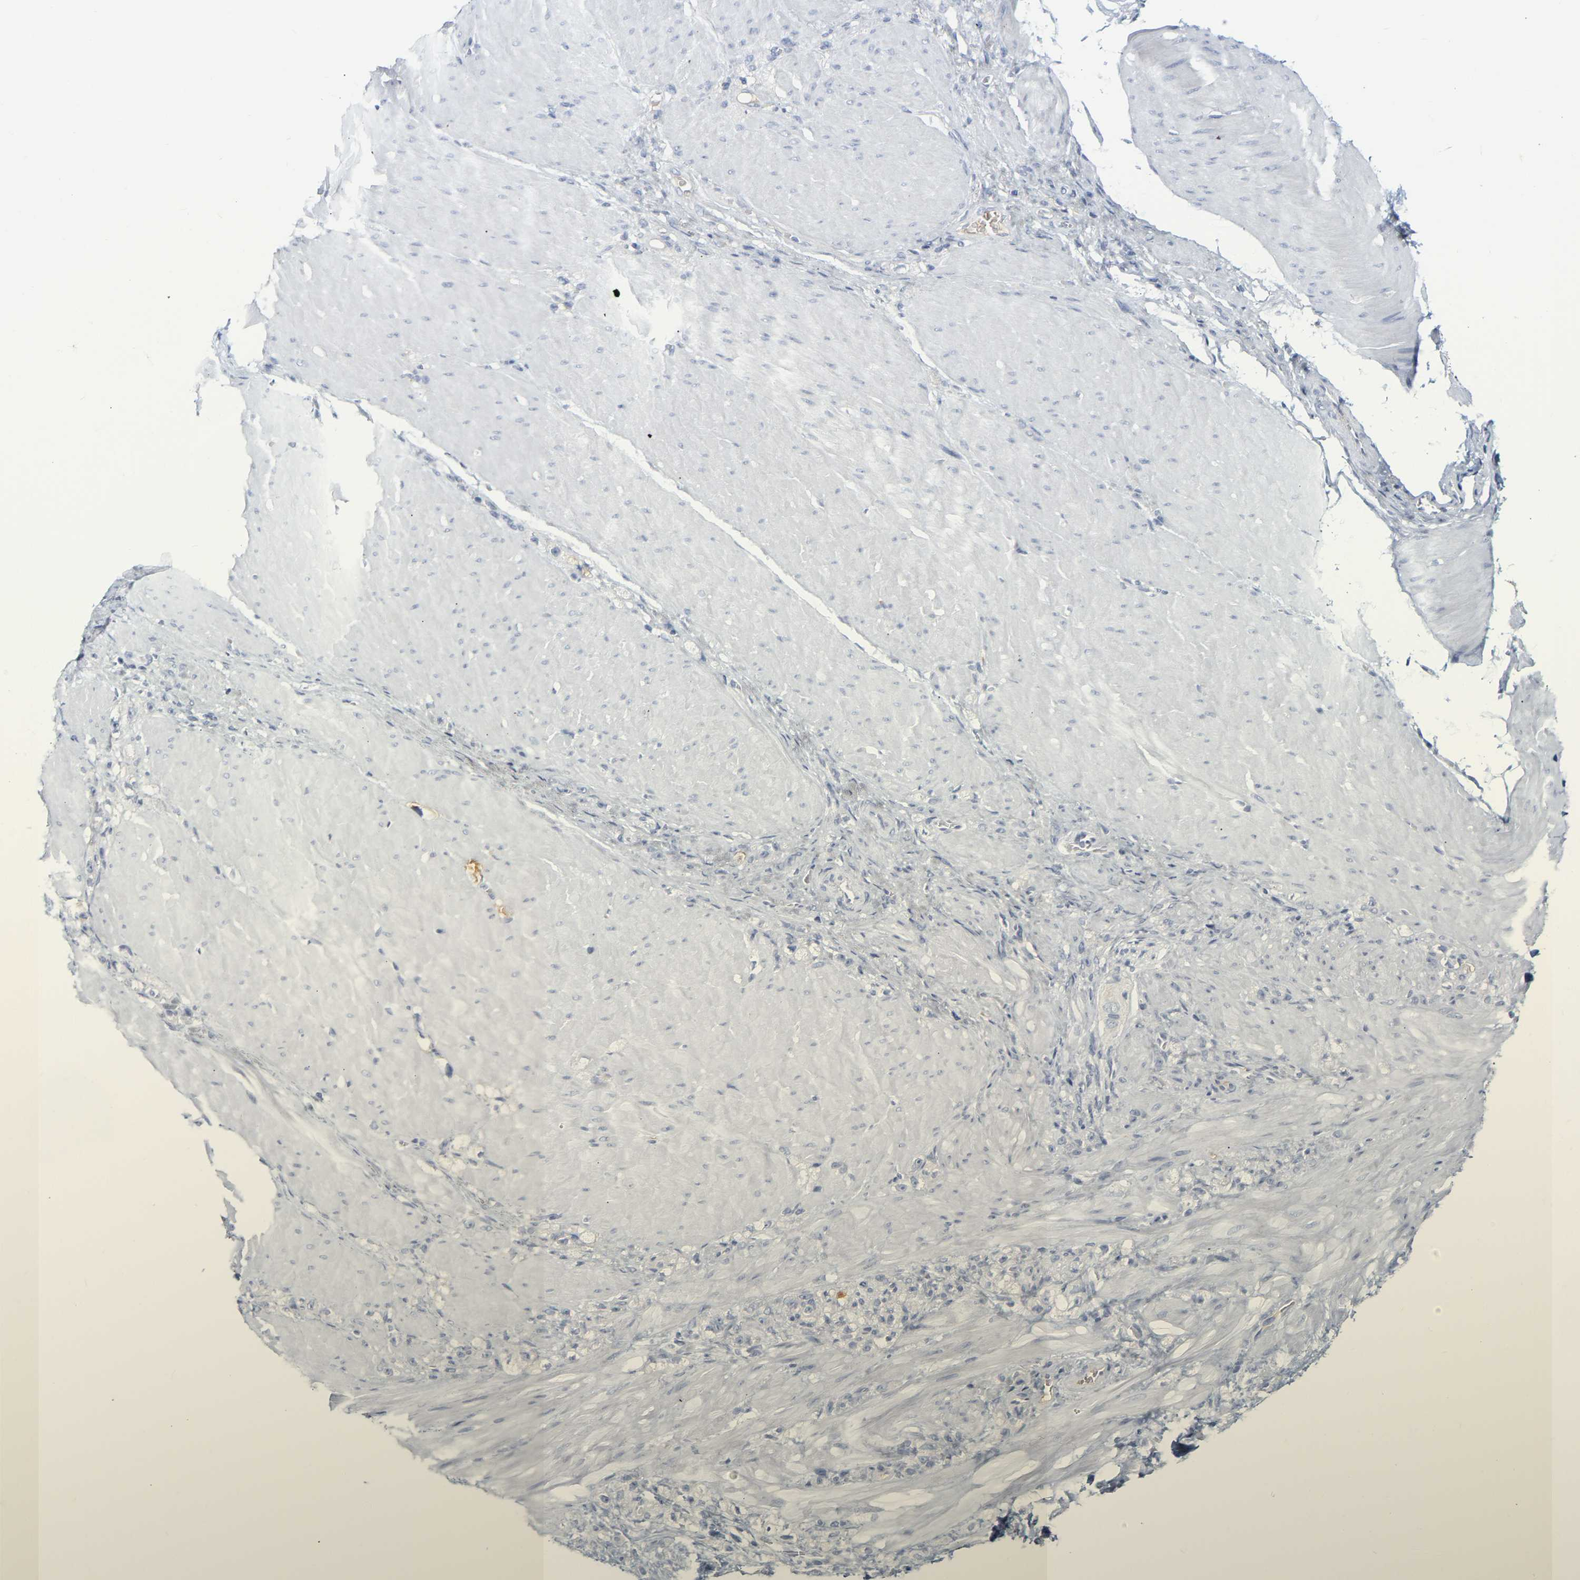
{"staining": {"intensity": "negative", "quantity": "none", "location": "none"}, "tissue": "stomach cancer", "cell_type": "Tumor cells", "image_type": "cancer", "snomed": [{"axis": "morphology", "description": "Normal tissue, NOS"}, {"axis": "morphology", "description": "Adenocarcinoma, NOS"}, {"axis": "topography", "description": "Stomach"}], "caption": "Tumor cells show no significant positivity in stomach cancer.", "gene": "GNAS", "patient": {"sex": "male", "age": 82}}